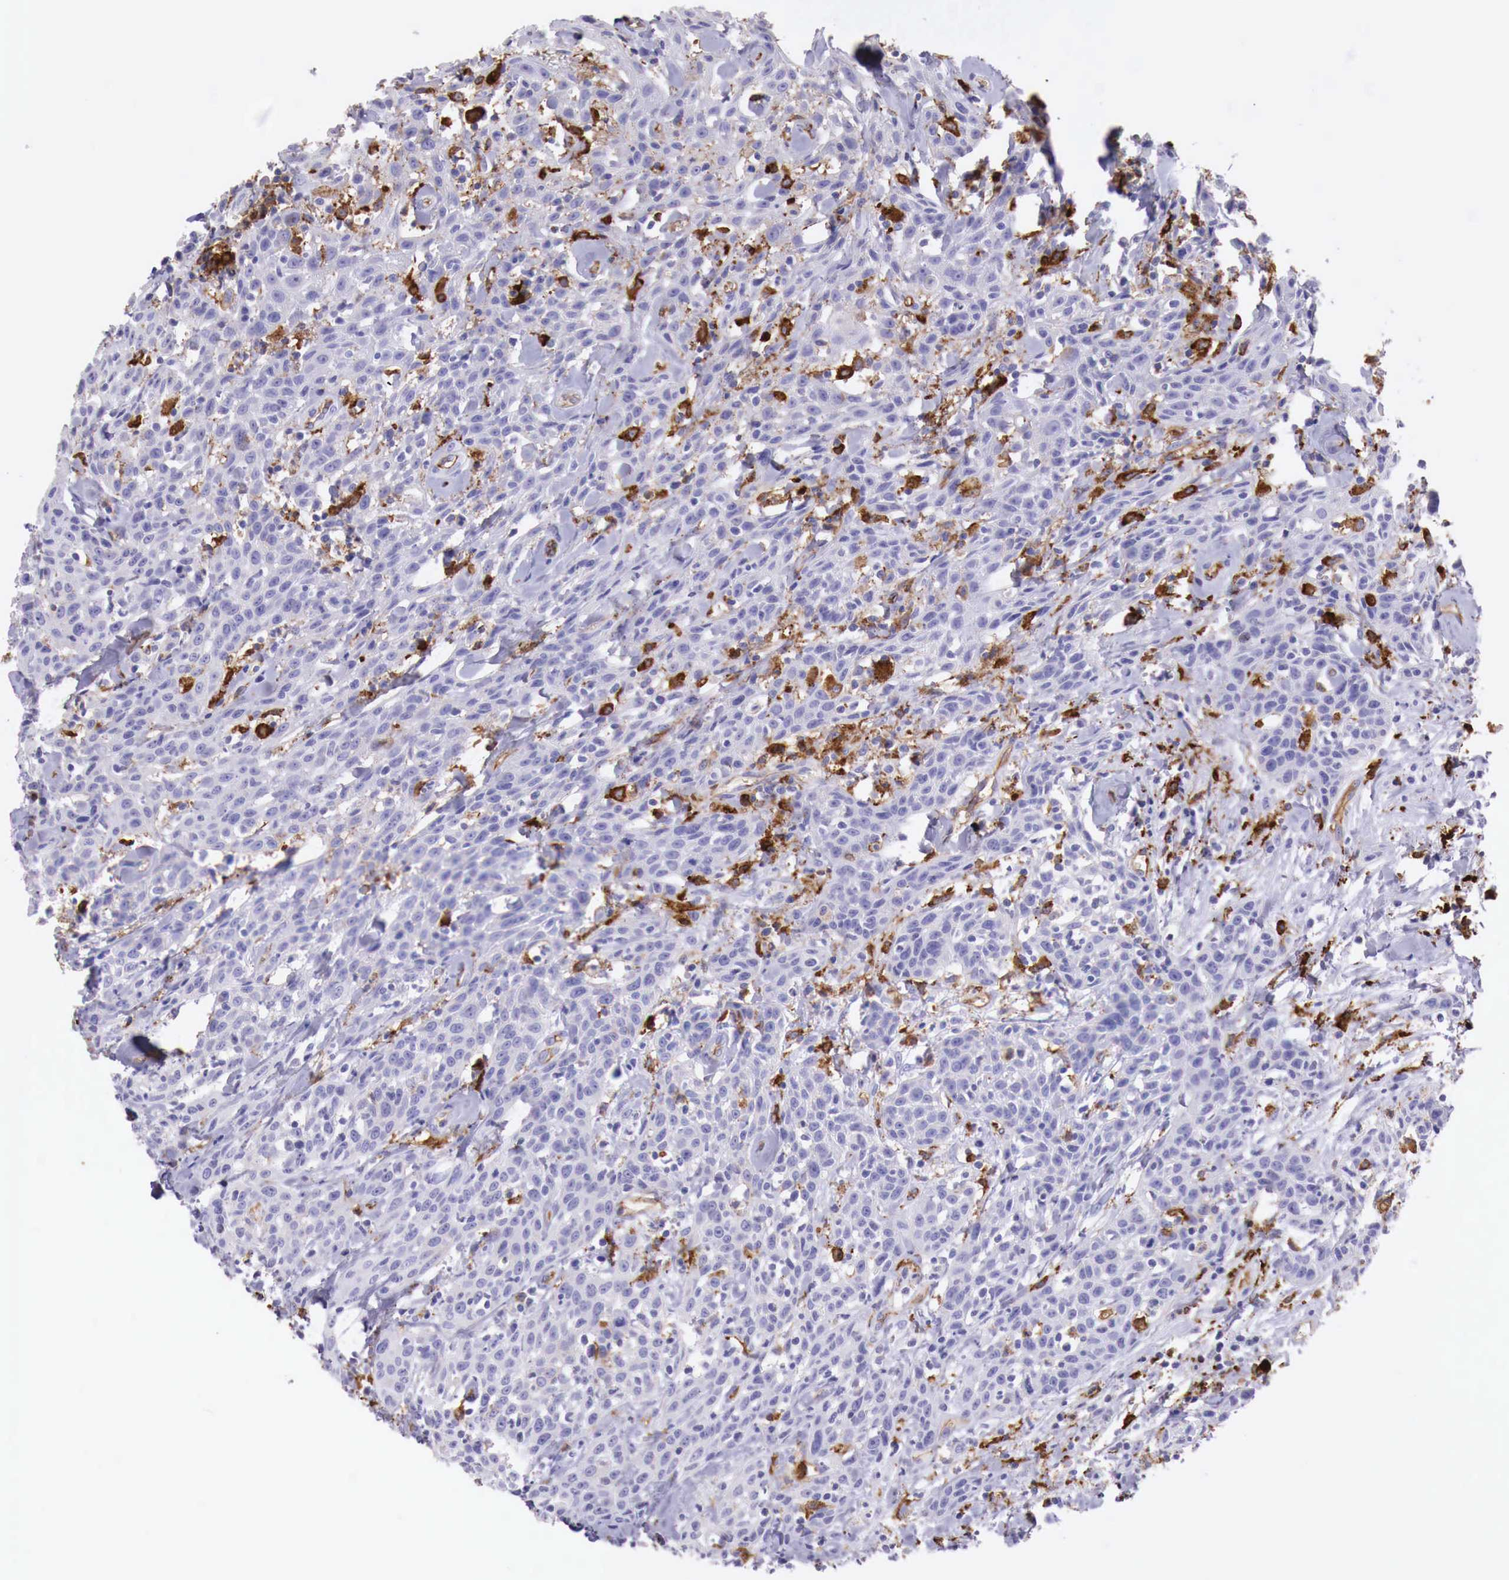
{"staining": {"intensity": "negative", "quantity": "none", "location": "none"}, "tissue": "head and neck cancer", "cell_type": "Tumor cells", "image_type": "cancer", "snomed": [{"axis": "morphology", "description": "Squamous cell carcinoma, NOS"}, {"axis": "topography", "description": "Oral tissue"}, {"axis": "topography", "description": "Head-Neck"}], "caption": "Squamous cell carcinoma (head and neck) was stained to show a protein in brown. There is no significant staining in tumor cells. Nuclei are stained in blue.", "gene": "MSR1", "patient": {"sex": "female", "age": 82}}